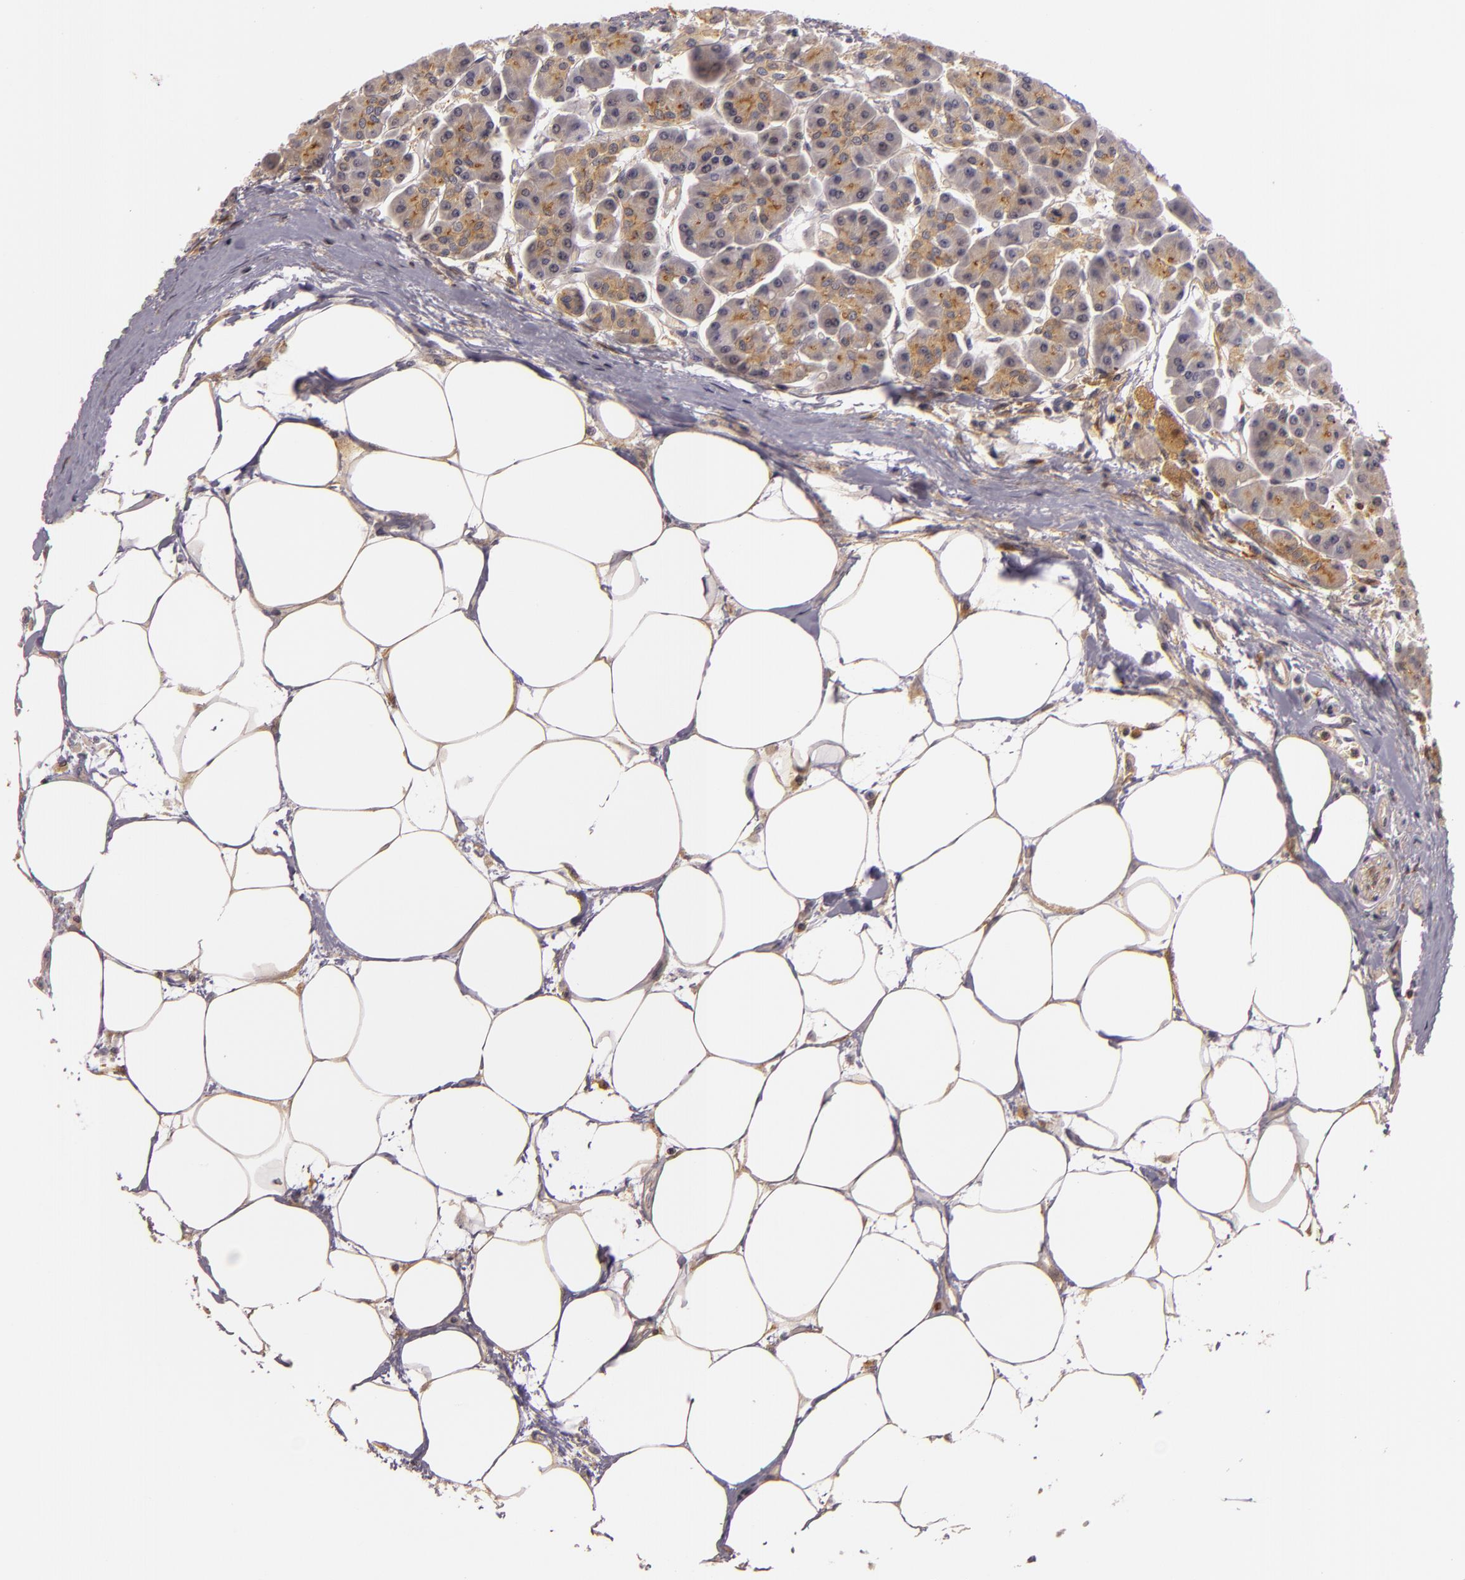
{"staining": {"intensity": "strong", "quantity": ">75%", "location": "cytoplasmic/membranous"}, "tissue": "pancreas", "cell_type": "Exocrine glandular cells", "image_type": "normal", "snomed": [{"axis": "morphology", "description": "Normal tissue, NOS"}, {"axis": "topography", "description": "Pancreas"}, {"axis": "topography", "description": "Duodenum"}], "caption": "Brown immunohistochemical staining in normal human pancreas exhibits strong cytoplasmic/membranous positivity in about >75% of exocrine glandular cells. Using DAB (brown) and hematoxylin (blue) stains, captured at high magnification using brightfield microscopy.", "gene": "TOM1", "patient": {"sex": "male", "age": 79}}